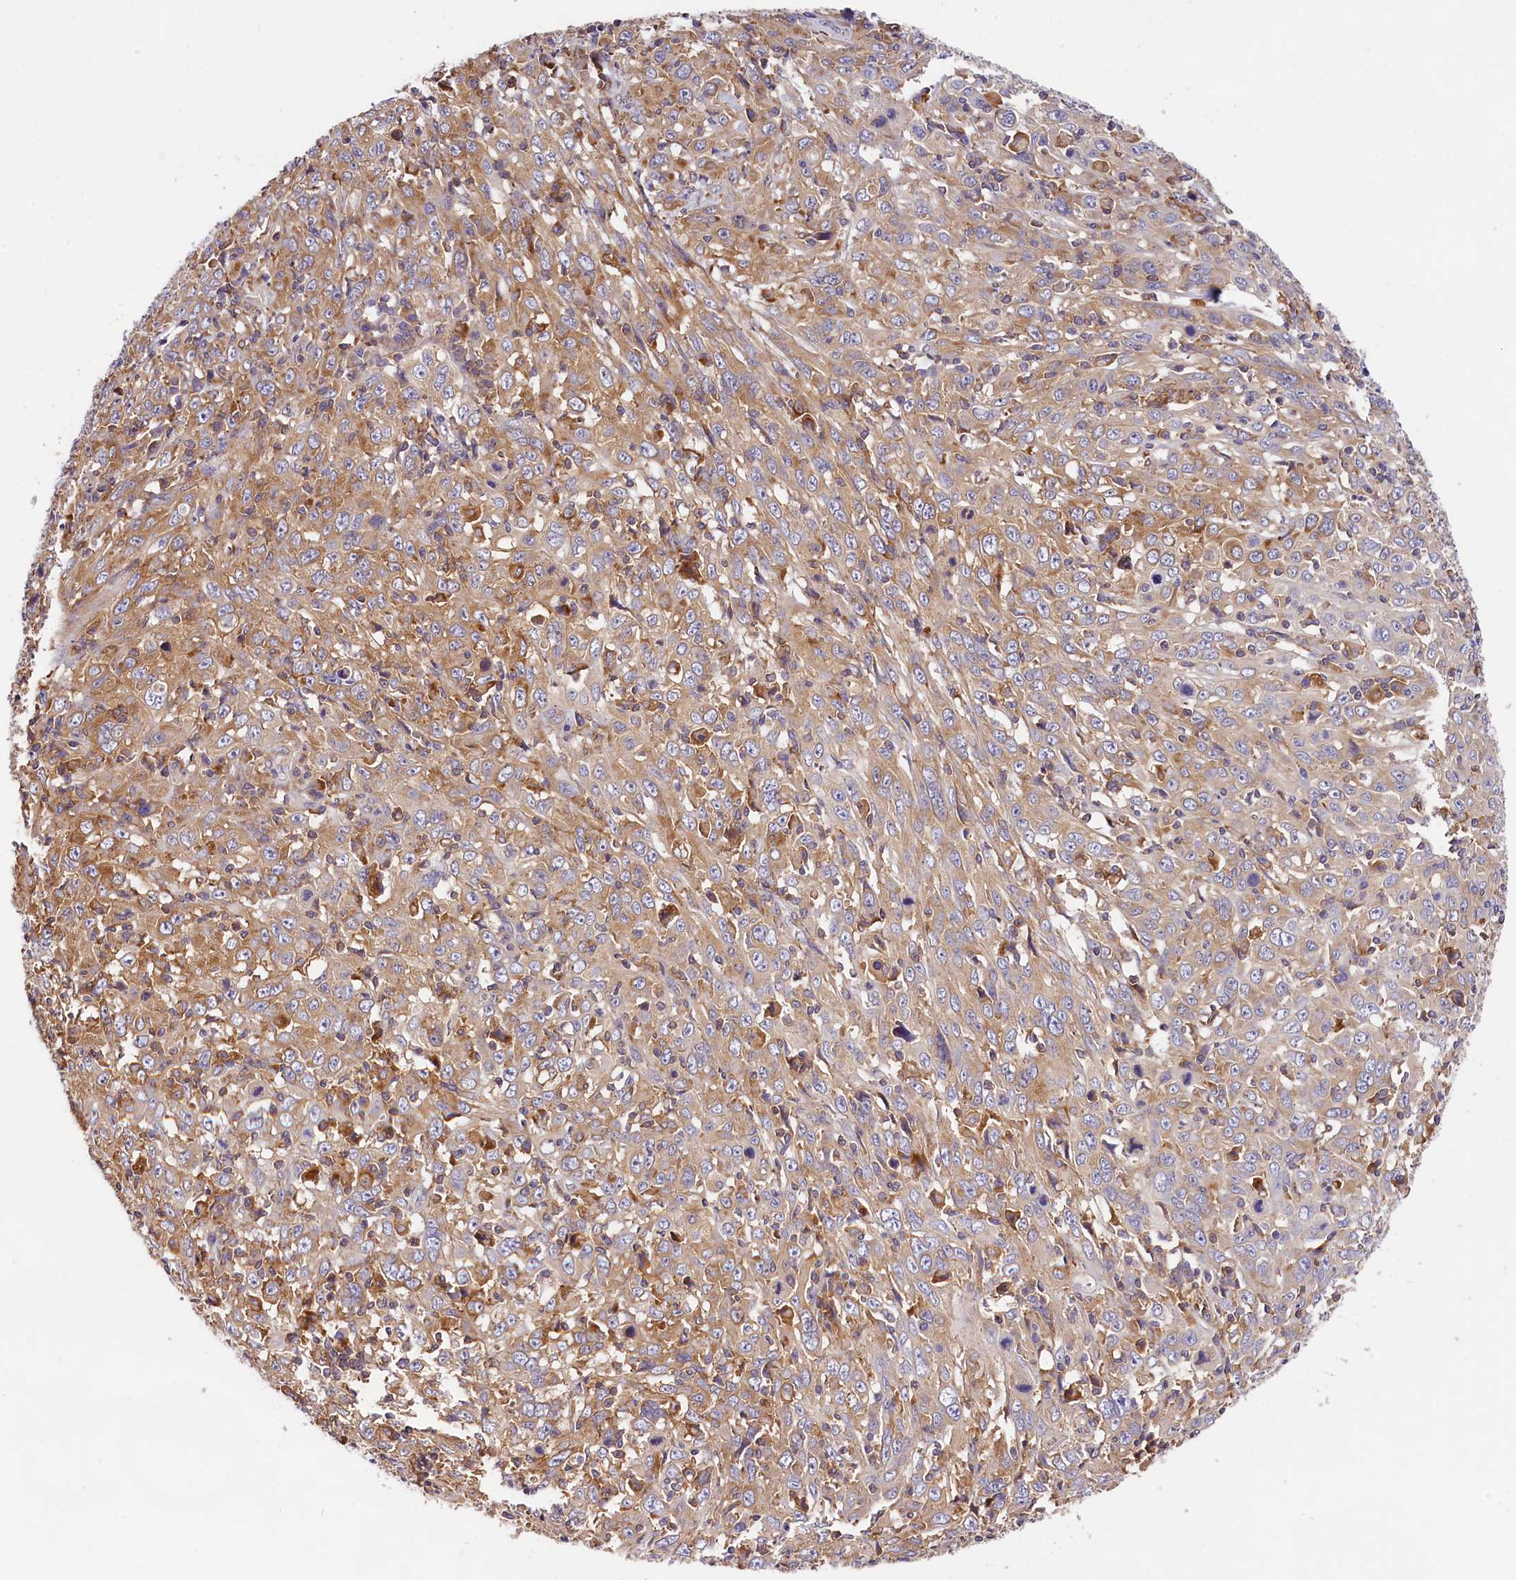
{"staining": {"intensity": "moderate", "quantity": ">75%", "location": "cytoplasmic/membranous"}, "tissue": "cervical cancer", "cell_type": "Tumor cells", "image_type": "cancer", "snomed": [{"axis": "morphology", "description": "Squamous cell carcinoma, NOS"}, {"axis": "topography", "description": "Cervix"}], "caption": "Immunohistochemistry (IHC) (DAB (3,3'-diaminobenzidine)) staining of cervical squamous cell carcinoma reveals moderate cytoplasmic/membranous protein positivity in approximately >75% of tumor cells.", "gene": "OAS3", "patient": {"sex": "female", "age": 46}}